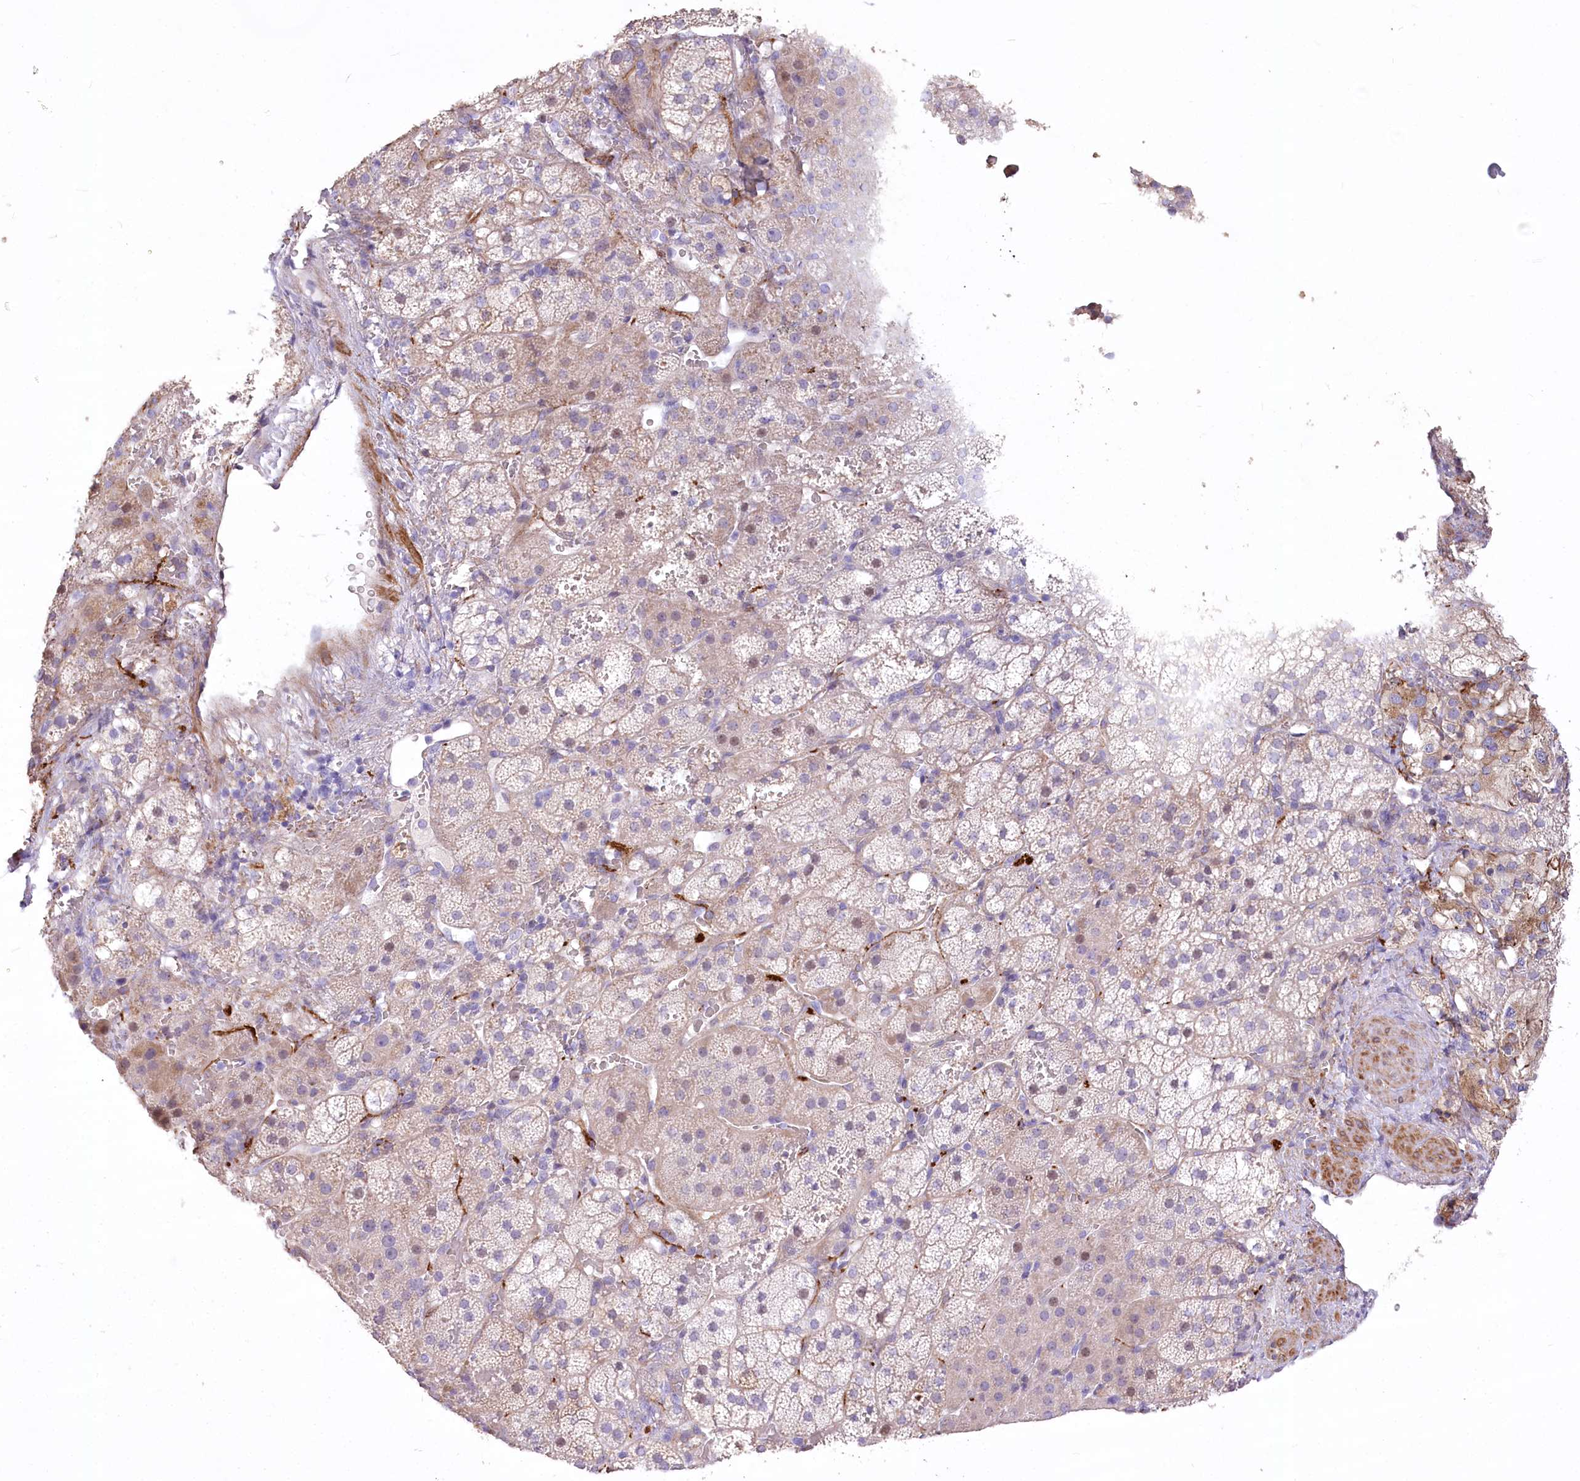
{"staining": {"intensity": "moderate", "quantity": "25%-75%", "location": "cytoplasmic/membranous"}, "tissue": "adrenal gland", "cell_type": "Glandular cells", "image_type": "normal", "snomed": [{"axis": "morphology", "description": "Normal tissue, NOS"}, {"axis": "topography", "description": "Adrenal gland"}], "caption": "A brown stain highlights moderate cytoplasmic/membranous staining of a protein in glandular cells of normal human adrenal gland.", "gene": "ANGPTL3", "patient": {"sex": "female", "age": 44}}